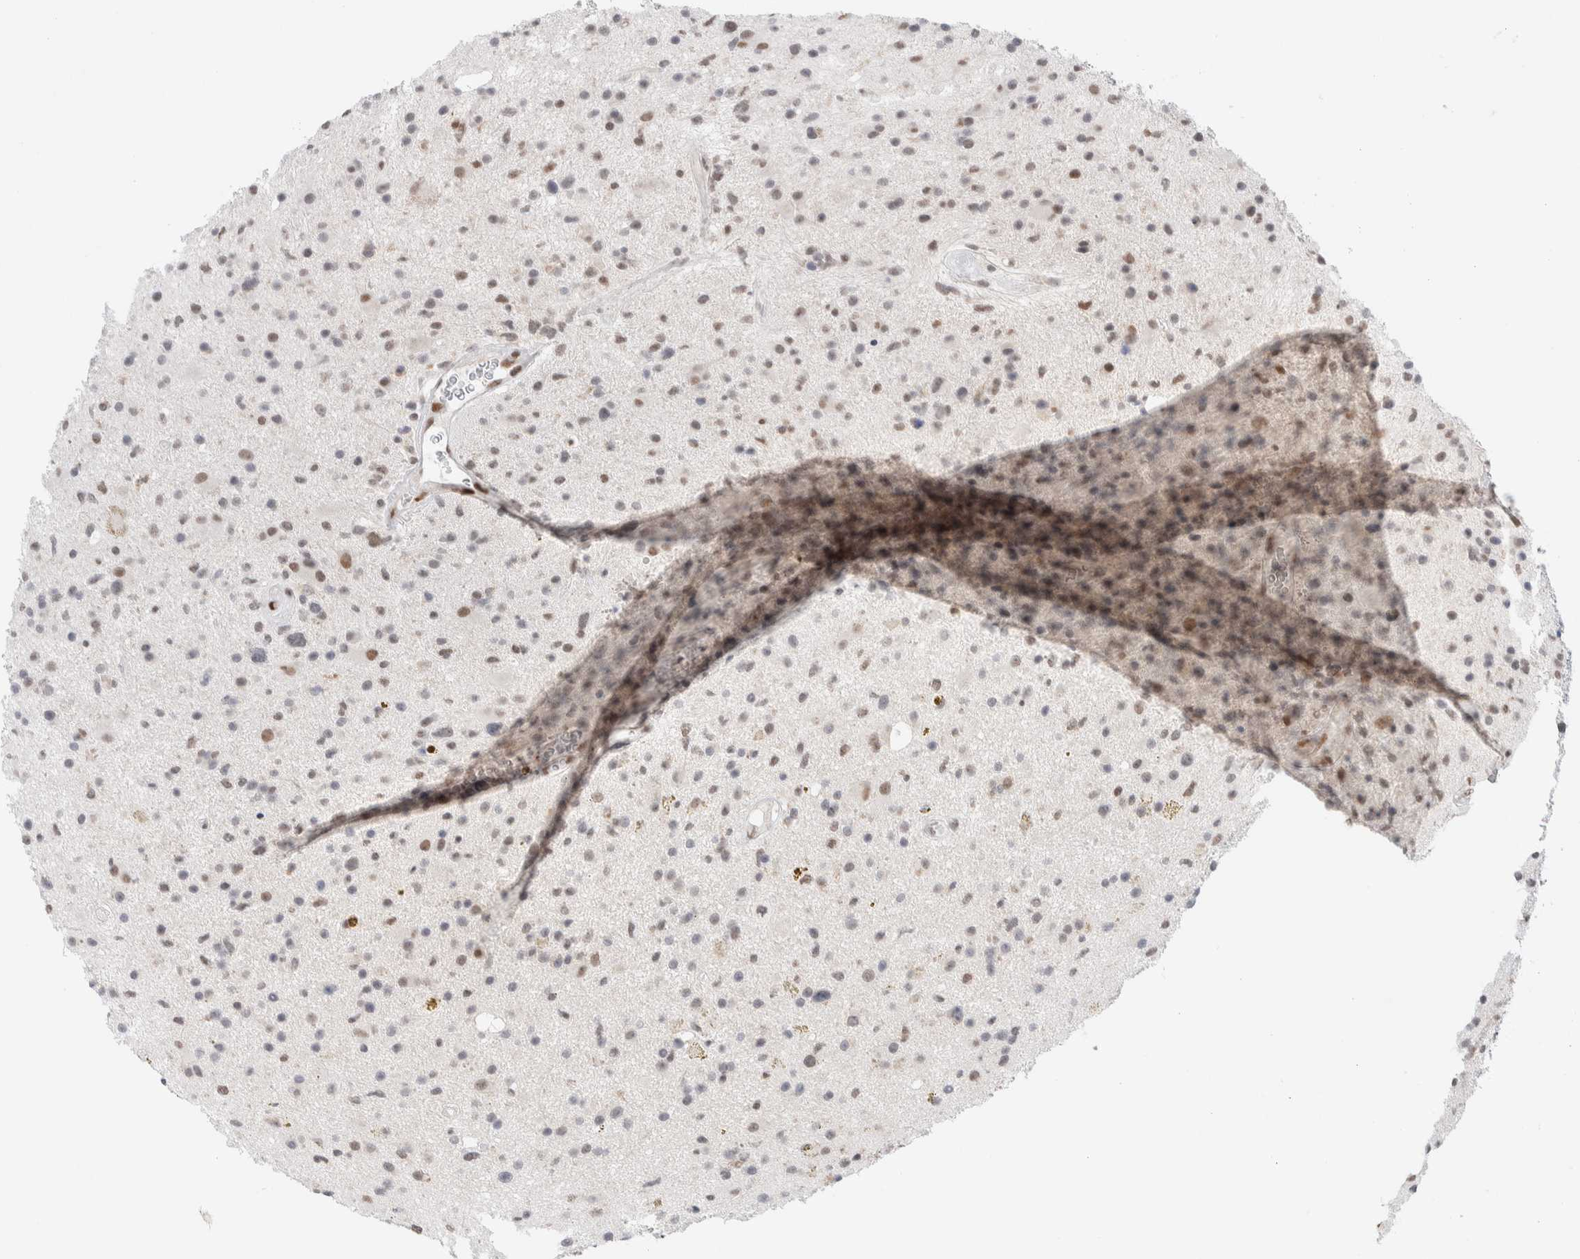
{"staining": {"intensity": "moderate", "quantity": "<25%", "location": "nuclear"}, "tissue": "glioma", "cell_type": "Tumor cells", "image_type": "cancer", "snomed": [{"axis": "morphology", "description": "Glioma, malignant, High grade"}, {"axis": "topography", "description": "Brain"}], "caption": "Human high-grade glioma (malignant) stained for a protein (brown) shows moderate nuclear positive expression in about <25% of tumor cells.", "gene": "PRMT1", "patient": {"sex": "male", "age": 33}}